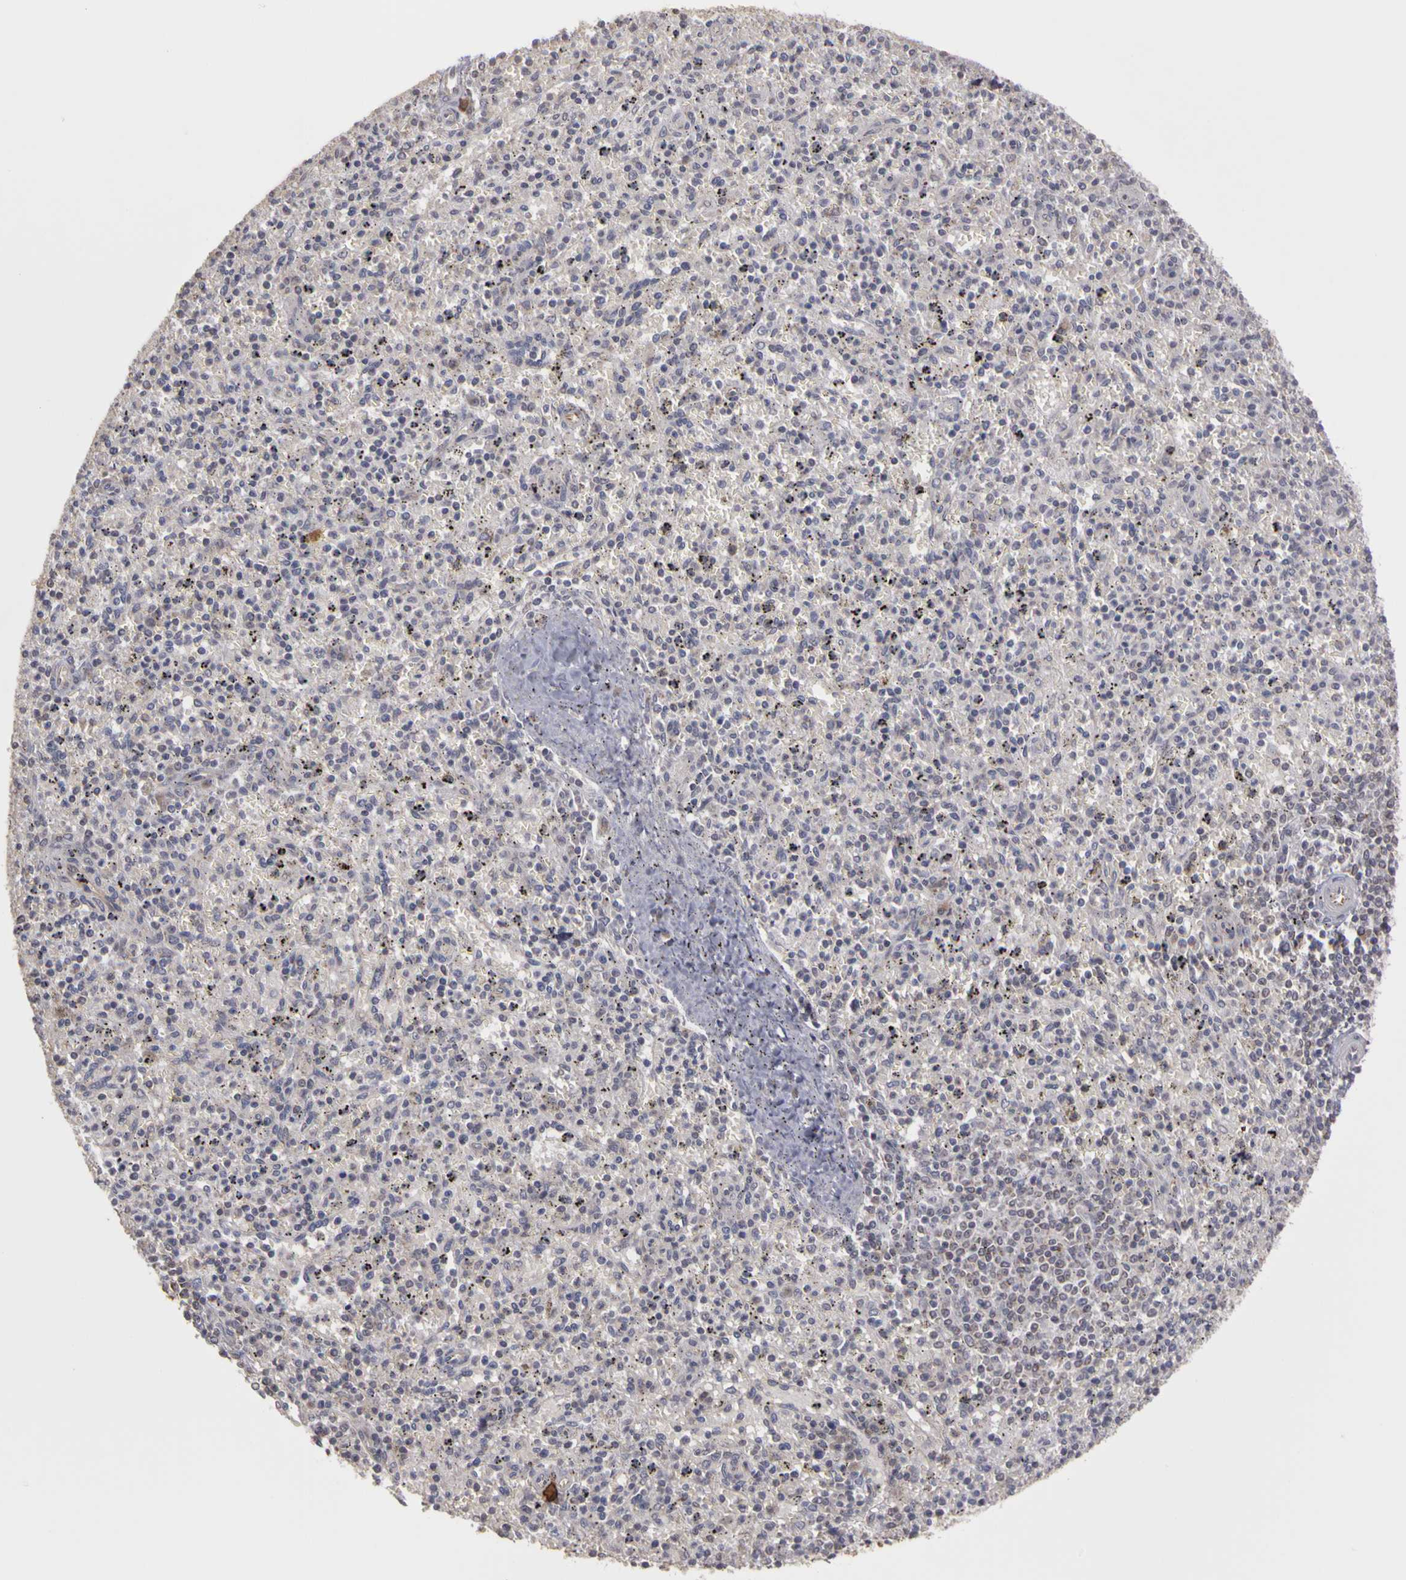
{"staining": {"intensity": "weak", "quantity": "<25%", "location": "cytoplasmic/membranous"}, "tissue": "spleen", "cell_type": "Cells in red pulp", "image_type": "normal", "snomed": [{"axis": "morphology", "description": "Normal tissue, NOS"}, {"axis": "topography", "description": "Spleen"}], "caption": "Cells in red pulp are negative for protein expression in benign human spleen. (IHC, brightfield microscopy, high magnification).", "gene": "FRMD7", "patient": {"sex": "male", "age": 72}}